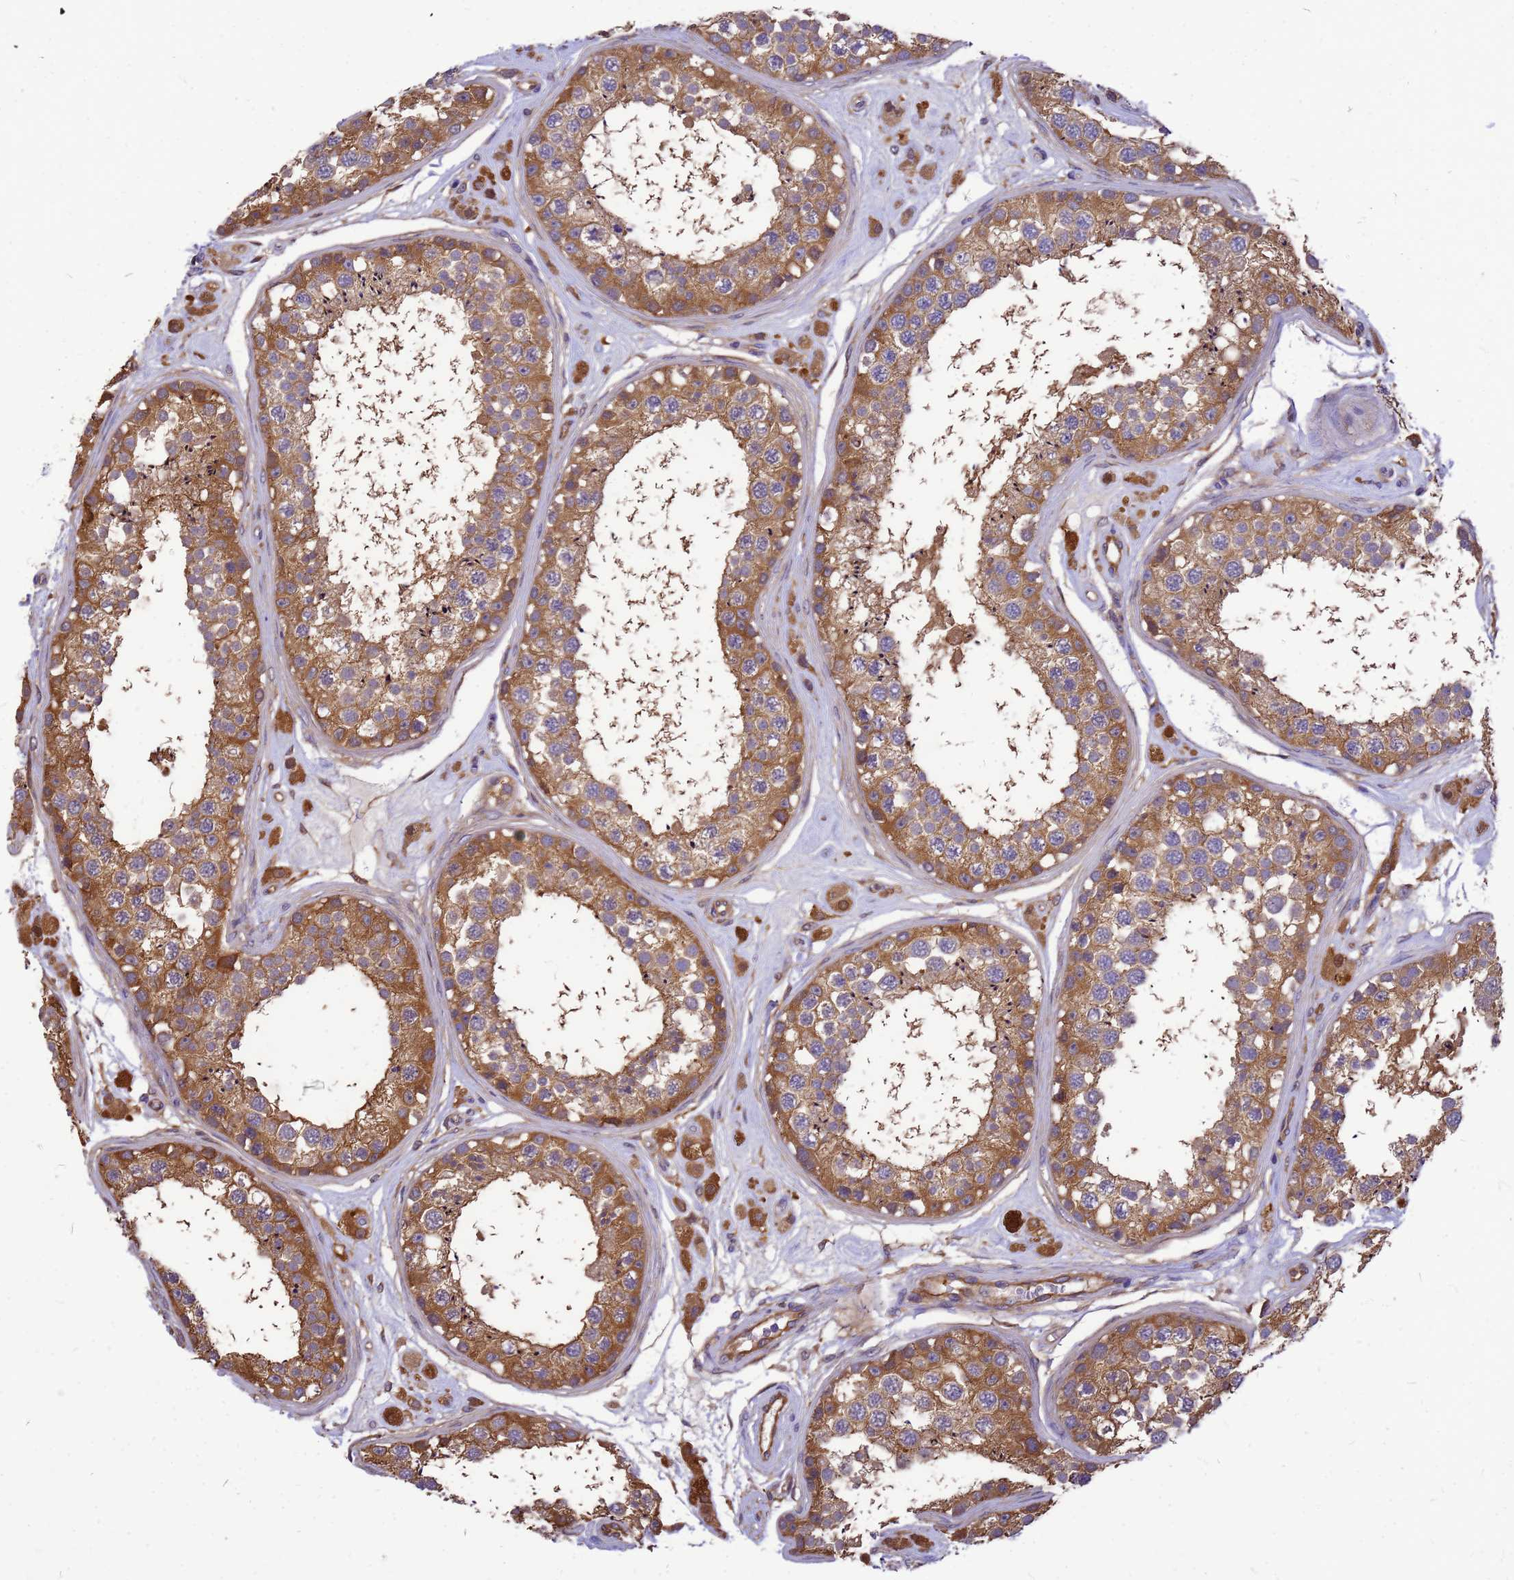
{"staining": {"intensity": "moderate", "quantity": ">75%", "location": "cytoplasmic/membranous"}, "tissue": "testis", "cell_type": "Cells in seminiferous ducts", "image_type": "normal", "snomed": [{"axis": "morphology", "description": "Normal tissue, NOS"}, {"axis": "topography", "description": "Testis"}], "caption": "This photomicrograph reveals benign testis stained with immunohistochemistry to label a protein in brown. The cytoplasmic/membranous of cells in seminiferous ducts show moderate positivity for the protein. Nuclei are counter-stained blue.", "gene": "GID4", "patient": {"sex": "male", "age": 25}}